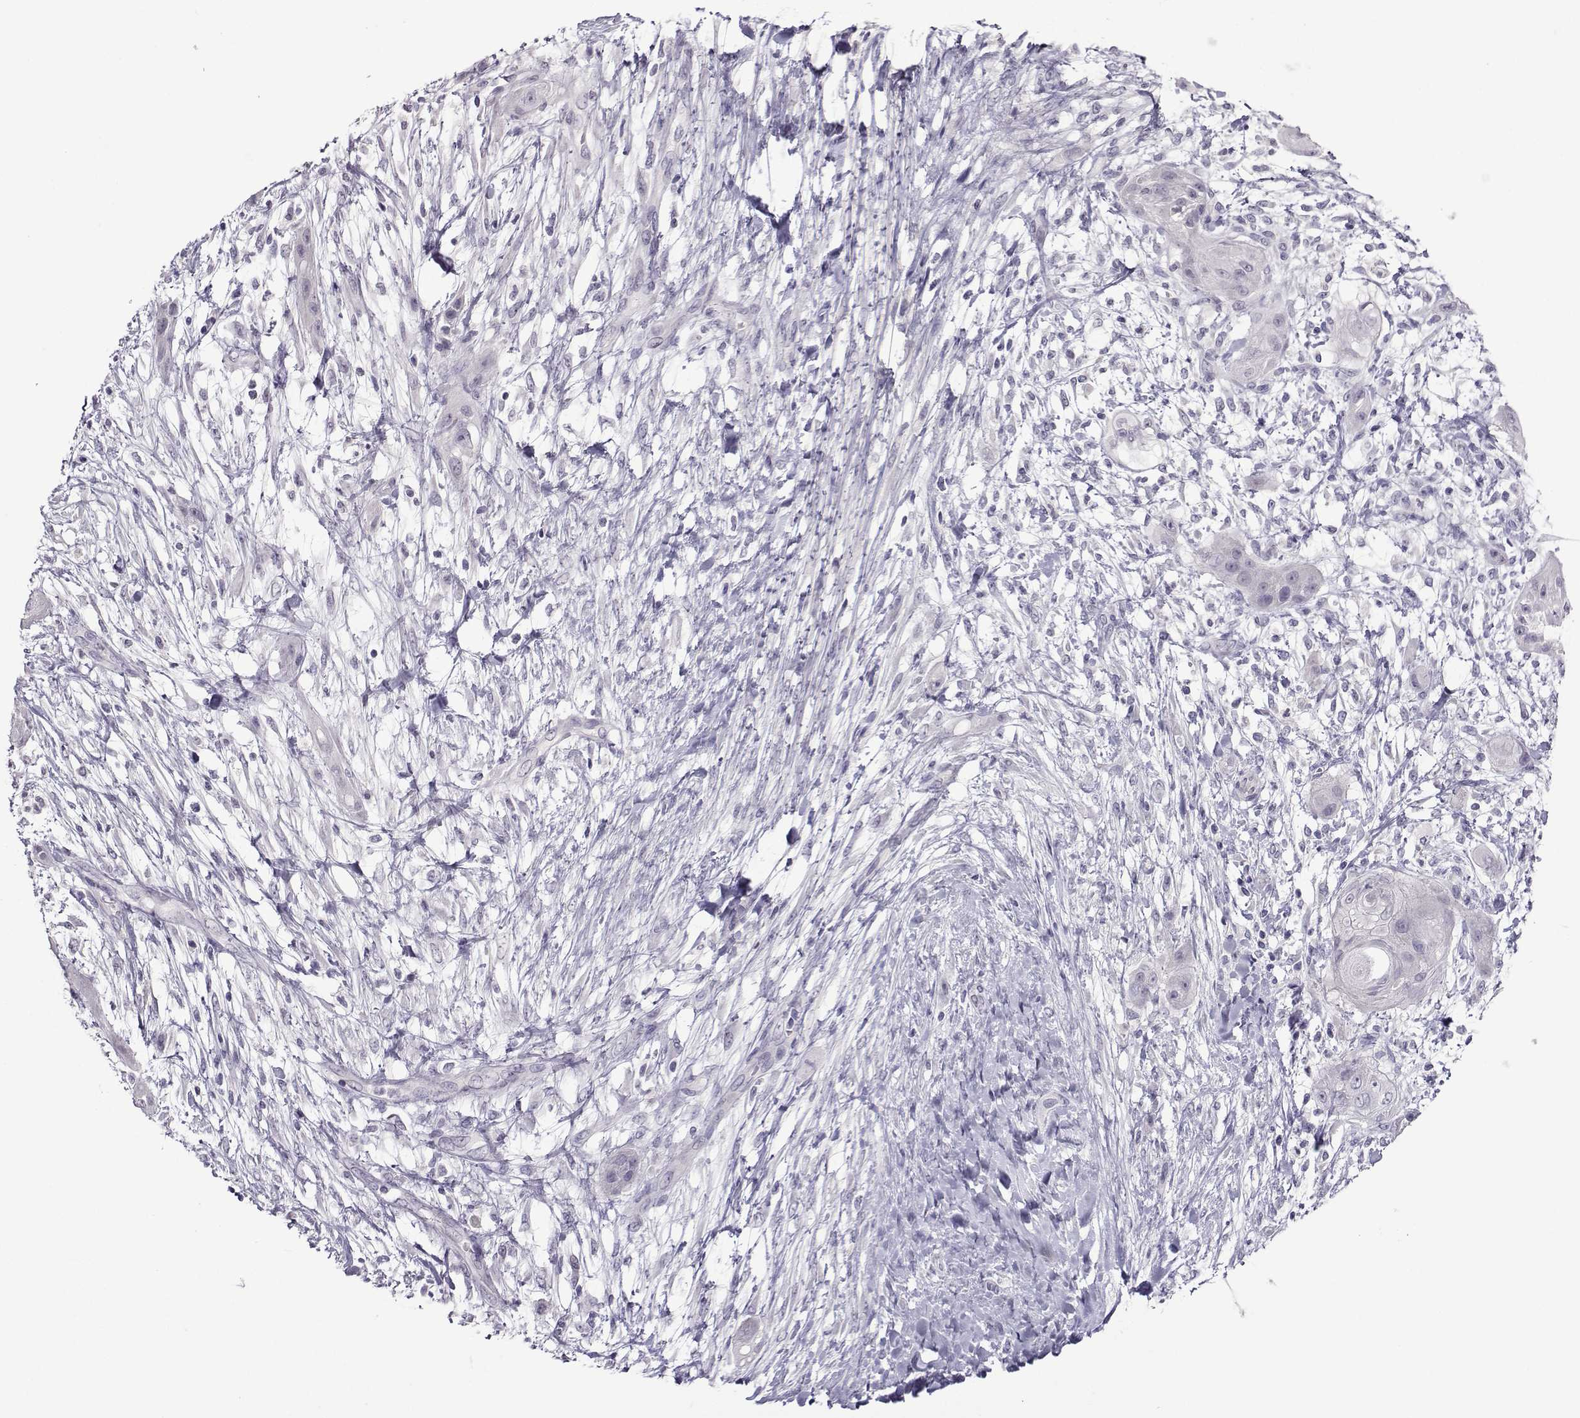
{"staining": {"intensity": "negative", "quantity": "none", "location": "none"}, "tissue": "skin cancer", "cell_type": "Tumor cells", "image_type": "cancer", "snomed": [{"axis": "morphology", "description": "Squamous cell carcinoma, NOS"}, {"axis": "topography", "description": "Skin"}], "caption": "Immunohistochemistry (IHC) image of human squamous cell carcinoma (skin) stained for a protein (brown), which demonstrates no expression in tumor cells. (Immunohistochemistry (IHC), brightfield microscopy, high magnification).", "gene": "CRYBB1", "patient": {"sex": "male", "age": 62}}